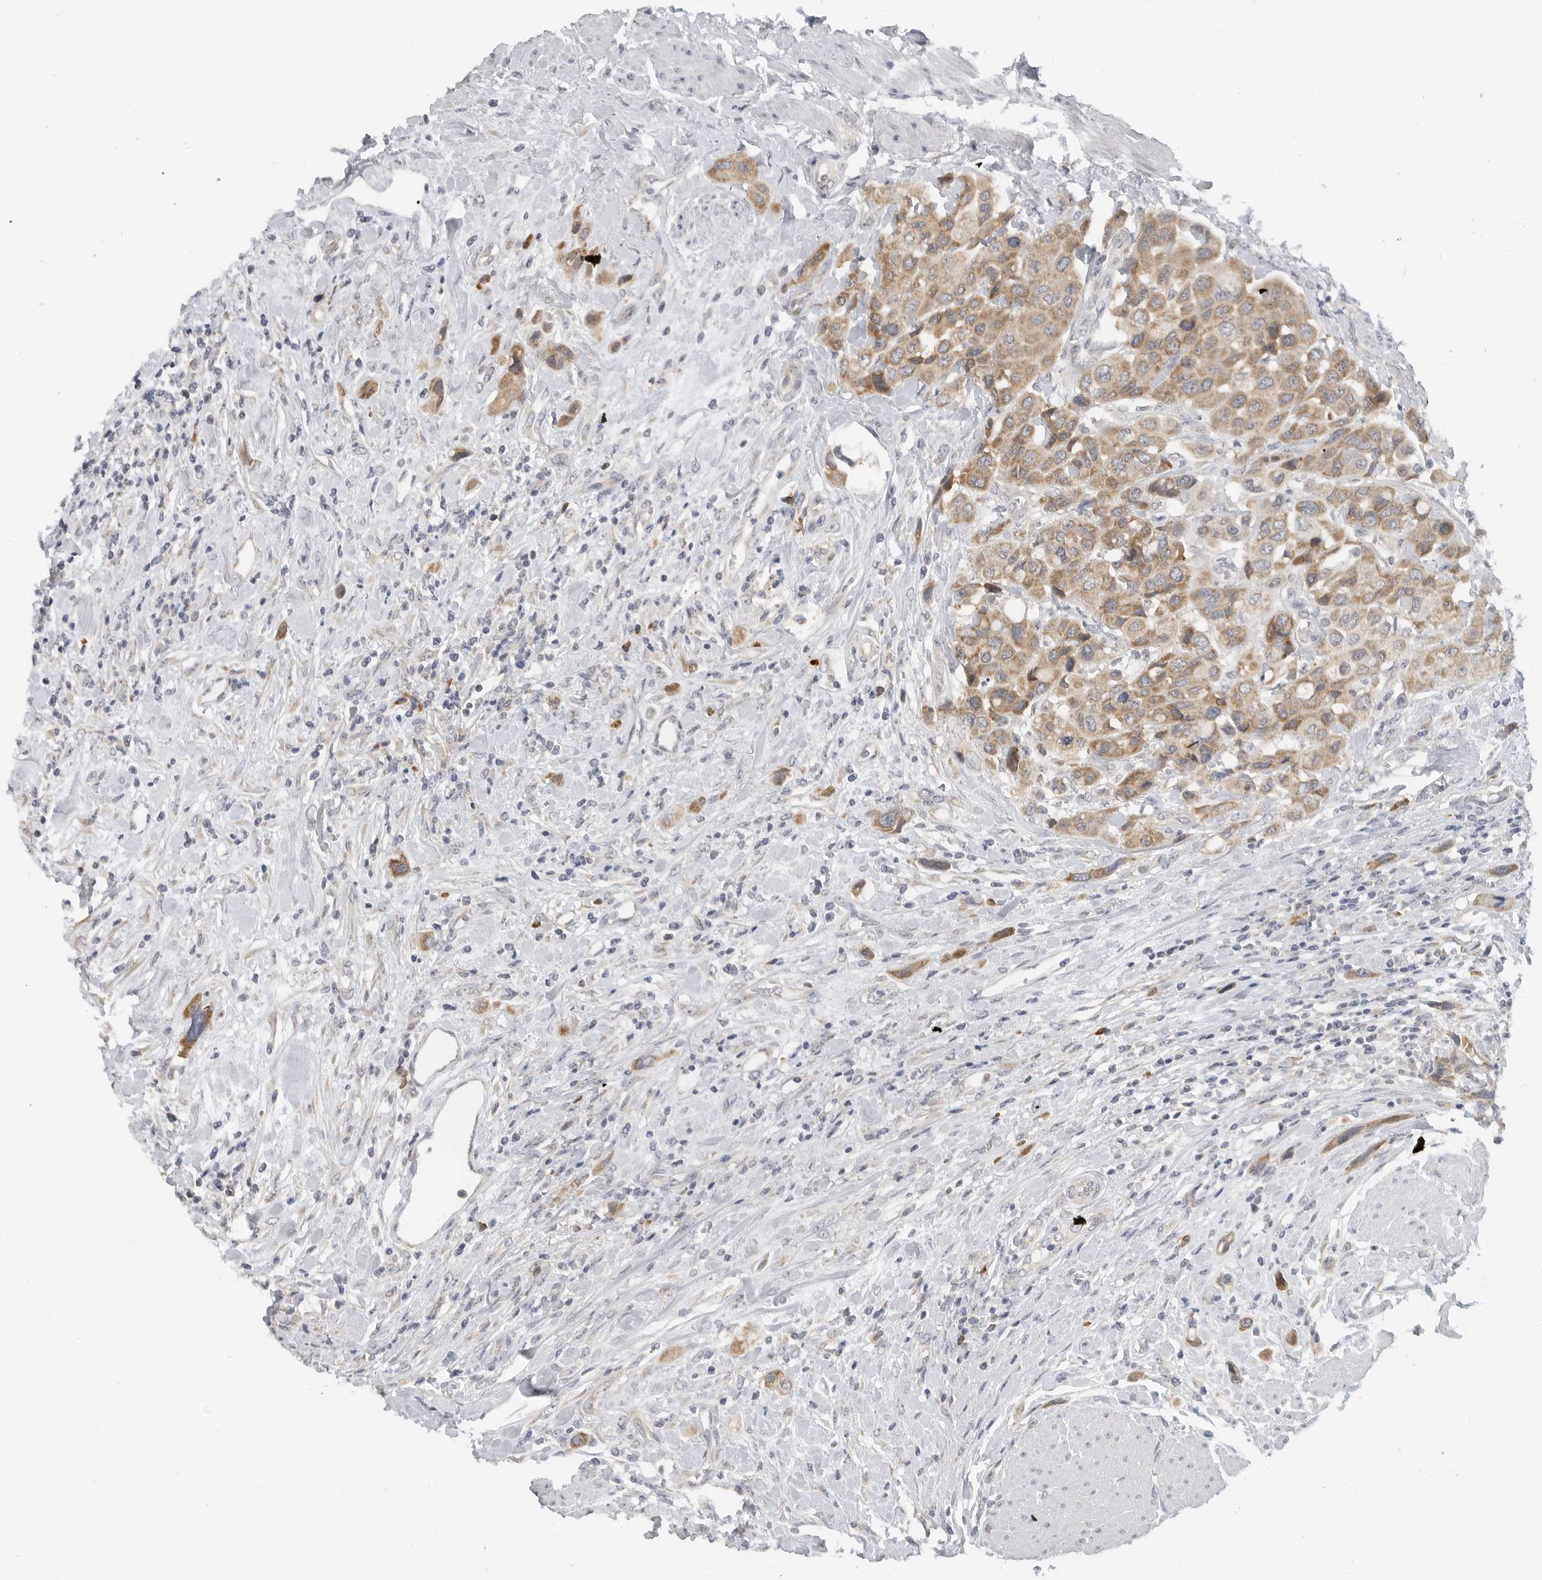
{"staining": {"intensity": "moderate", "quantity": ">75%", "location": "cytoplasmic/membranous"}, "tissue": "urothelial cancer", "cell_type": "Tumor cells", "image_type": "cancer", "snomed": [{"axis": "morphology", "description": "Urothelial carcinoma, High grade"}, {"axis": "topography", "description": "Urinary bladder"}], "caption": "A brown stain labels moderate cytoplasmic/membranous expression of a protein in human urothelial carcinoma (high-grade) tumor cells.", "gene": "IL12RB2", "patient": {"sex": "male", "age": 50}}